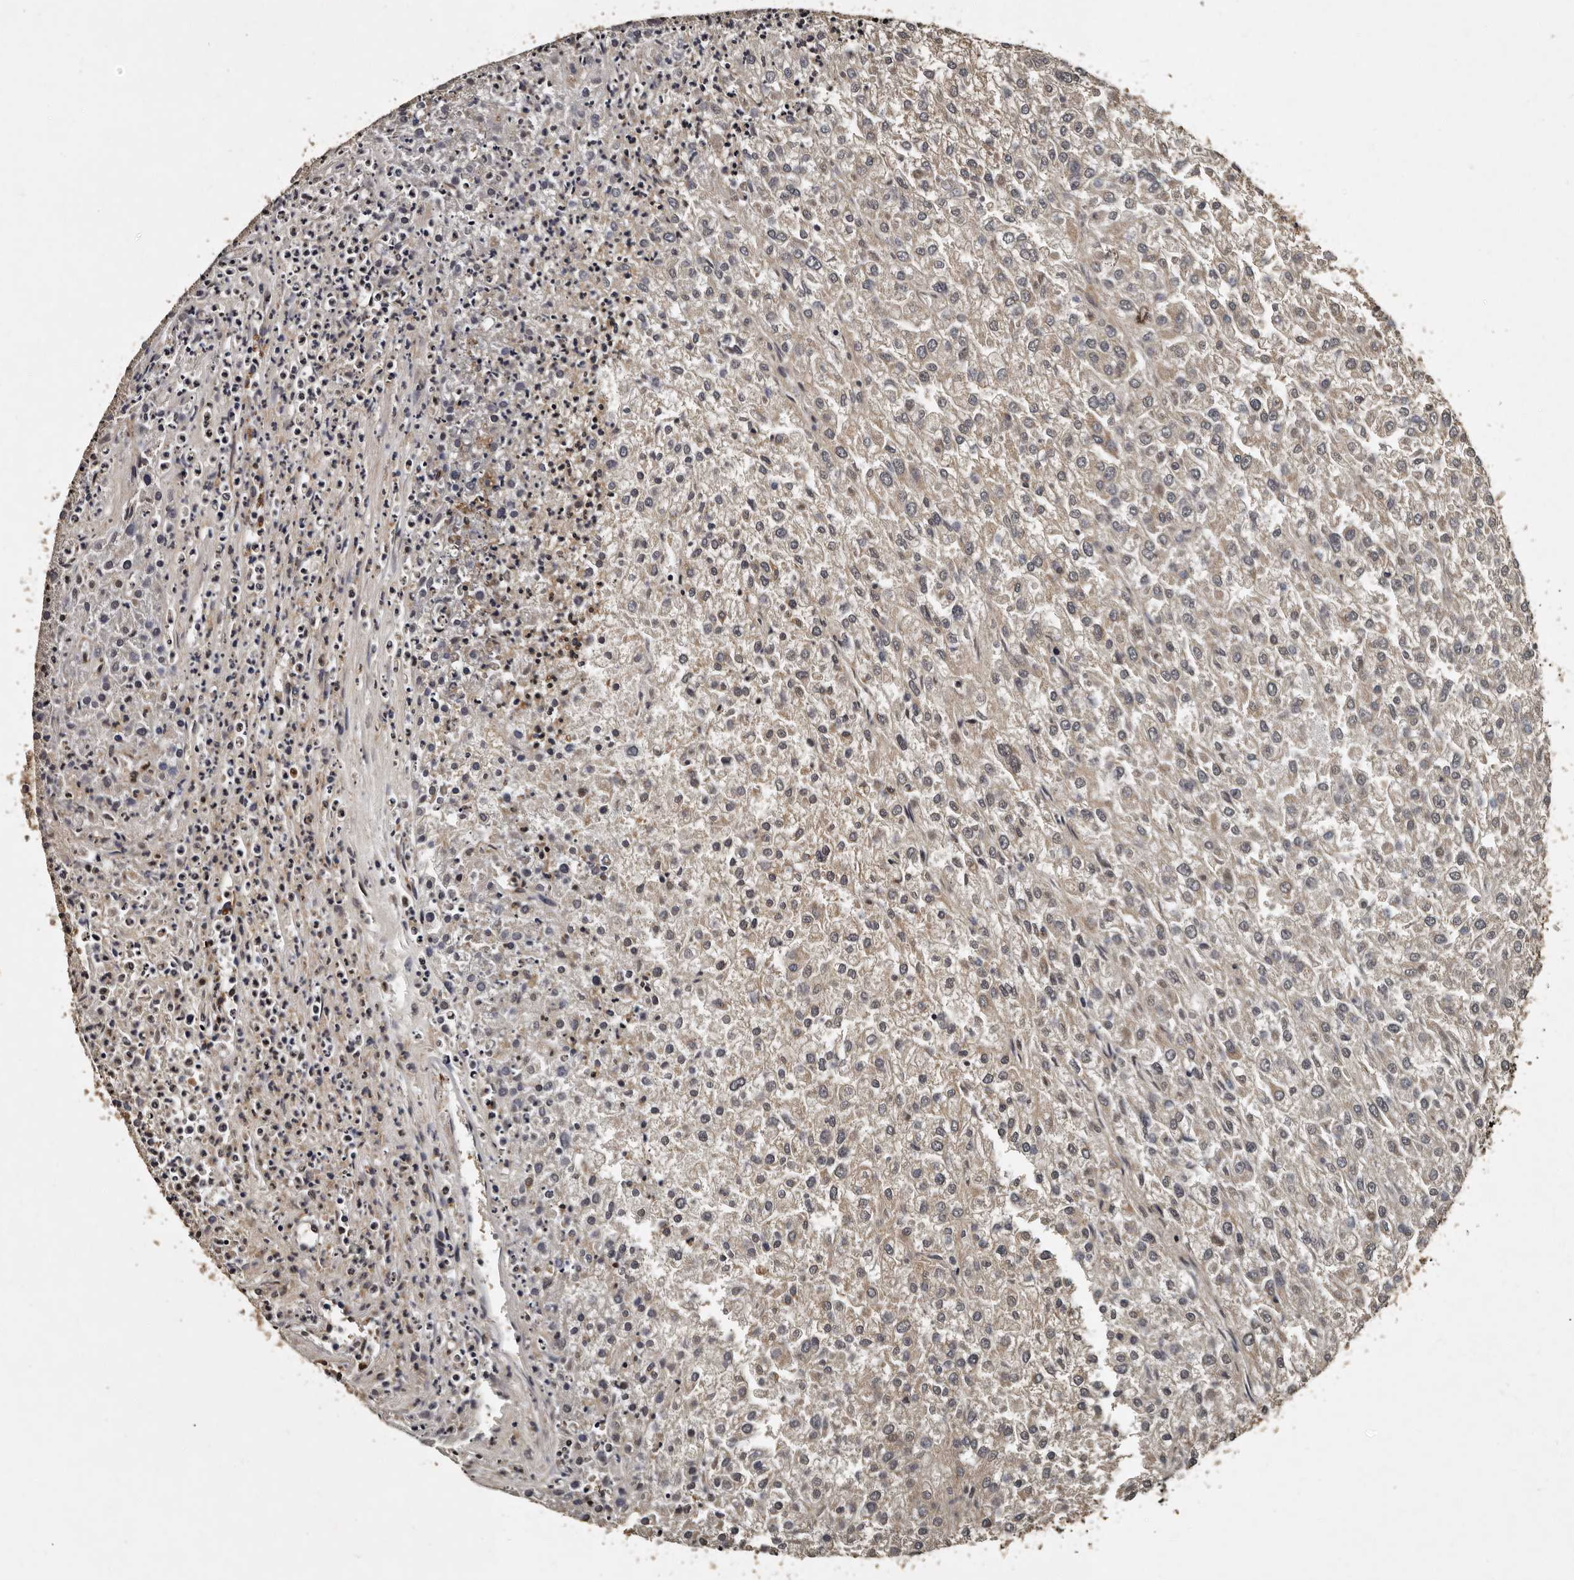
{"staining": {"intensity": "weak", "quantity": "<25%", "location": "cytoplasmic/membranous"}, "tissue": "renal cancer", "cell_type": "Tumor cells", "image_type": "cancer", "snomed": [{"axis": "morphology", "description": "Adenocarcinoma, NOS"}, {"axis": "topography", "description": "Kidney"}], "caption": "This is an immunohistochemistry (IHC) photomicrograph of renal adenocarcinoma. There is no expression in tumor cells.", "gene": "CPNE3", "patient": {"sex": "female", "age": 54}}